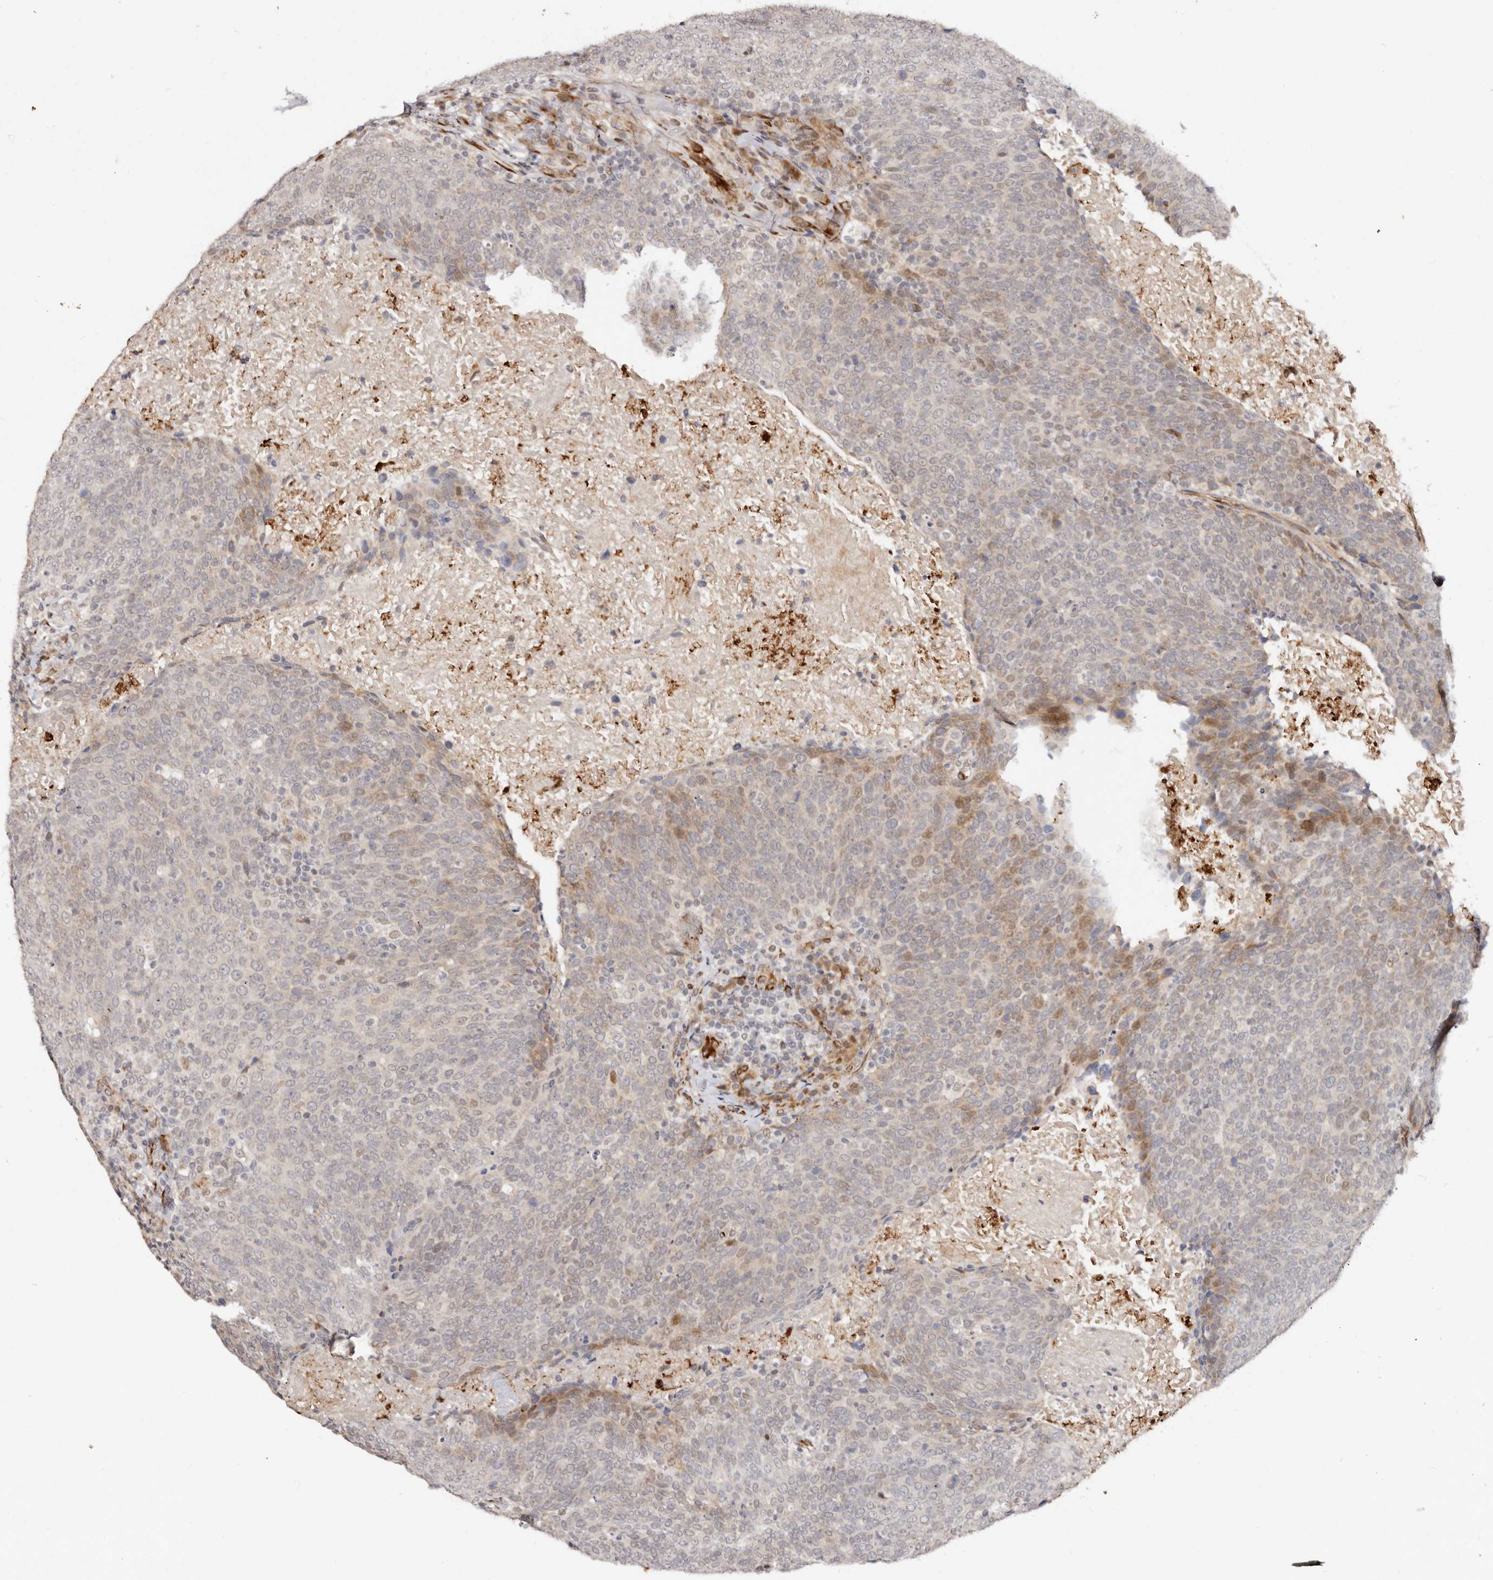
{"staining": {"intensity": "moderate", "quantity": "<25%", "location": "nuclear"}, "tissue": "head and neck cancer", "cell_type": "Tumor cells", "image_type": "cancer", "snomed": [{"axis": "morphology", "description": "Squamous cell carcinoma, NOS"}, {"axis": "morphology", "description": "Squamous cell carcinoma, metastatic, NOS"}, {"axis": "topography", "description": "Lymph node"}, {"axis": "topography", "description": "Head-Neck"}], "caption": "Tumor cells reveal moderate nuclear positivity in about <25% of cells in head and neck cancer (squamous cell carcinoma).", "gene": "BCL2L15", "patient": {"sex": "male", "age": 62}}